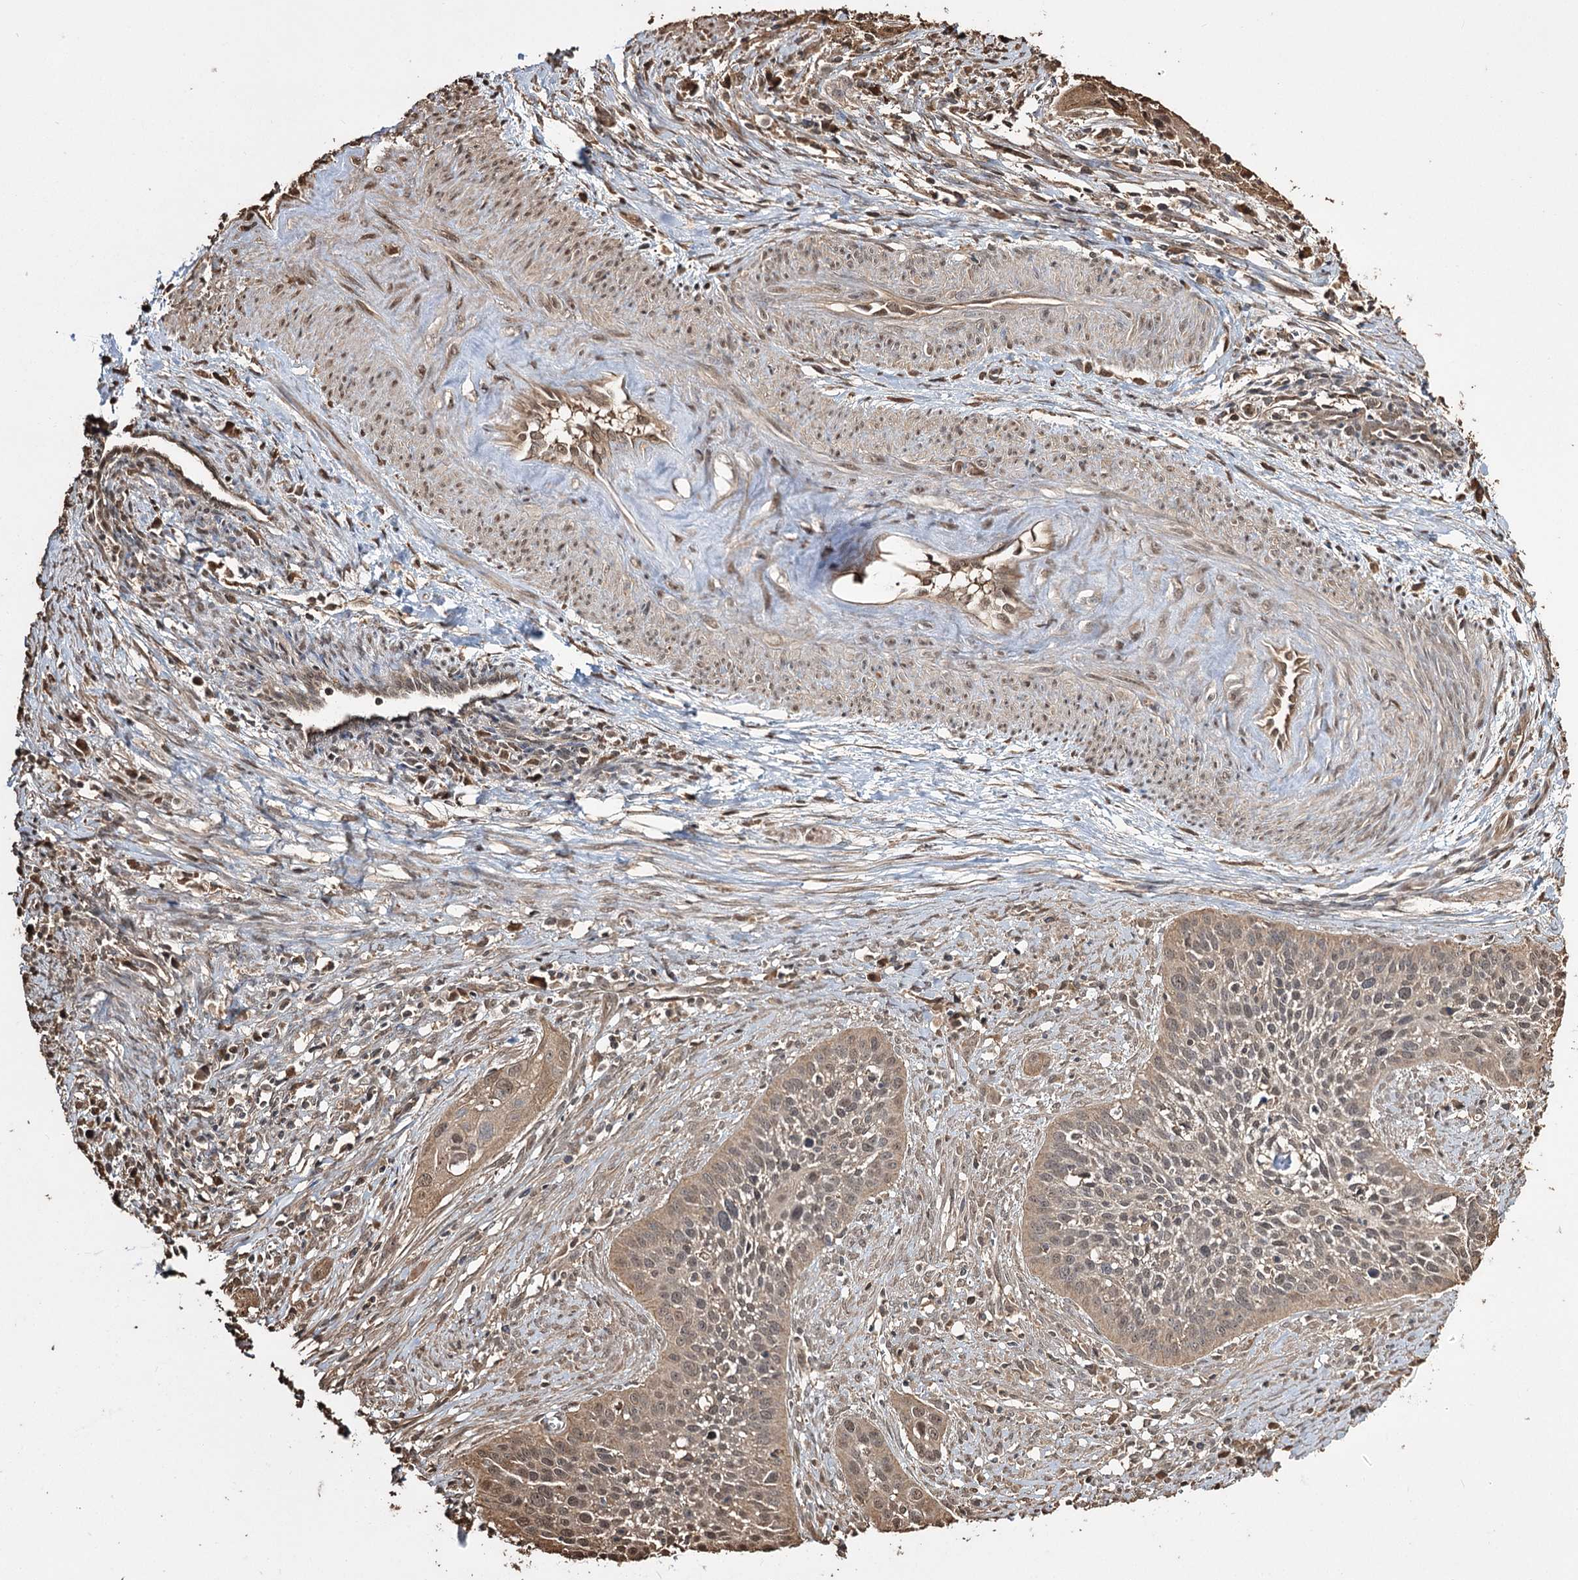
{"staining": {"intensity": "moderate", "quantity": "<25%", "location": "cytoplasmic/membranous,nuclear"}, "tissue": "cervical cancer", "cell_type": "Tumor cells", "image_type": "cancer", "snomed": [{"axis": "morphology", "description": "Squamous cell carcinoma, NOS"}, {"axis": "topography", "description": "Cervix"}], "caption": "Human cervical squamous cell carcinoma stained for a protein (brown) shows moderate cytoplasmic/membranous and nuclear positive expression in about <25% of tumor cells.", "gene": "PLCH1", "patient": {"sex": "female", "age": 34}}